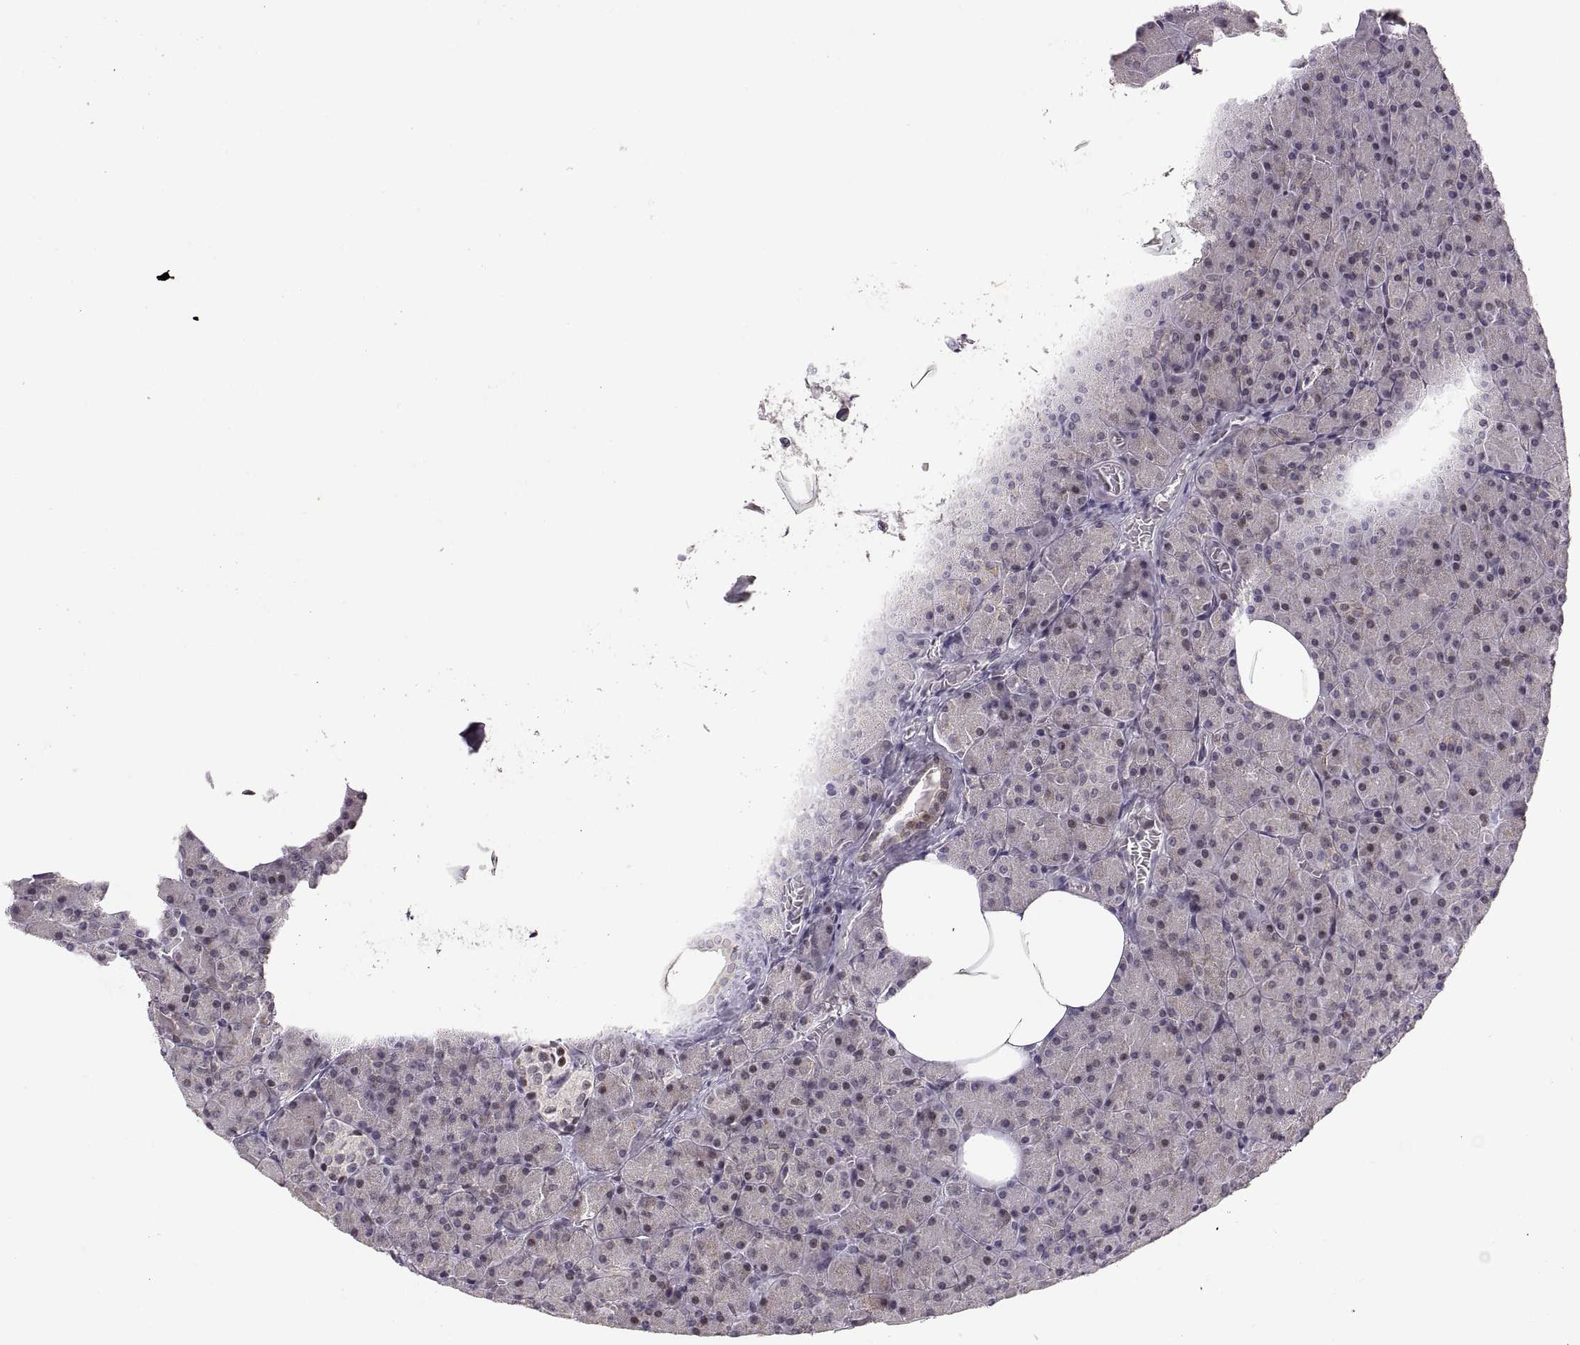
{"staining": {"intensity": "moderate", "quantity": "25%-75%", "location": "cytoplasmic/membranous"}, "tissue": "pancreas", "cell_type": "Exocrine glandular cells", "image_type": "normal", "snomed": [{"axis": "morphology", "description": "Normal tissue, NOS"}, {"axis": "topography", "description": "Pancreas"}], "caption": "Pancreas stained for a protein (brown) displays moderate cytoplasmic/membranous positive staining in about 25%-75% of exocrine glandular cells.", "gene": "SNAI1", "patient": {"sex": "female", "age": 45}}